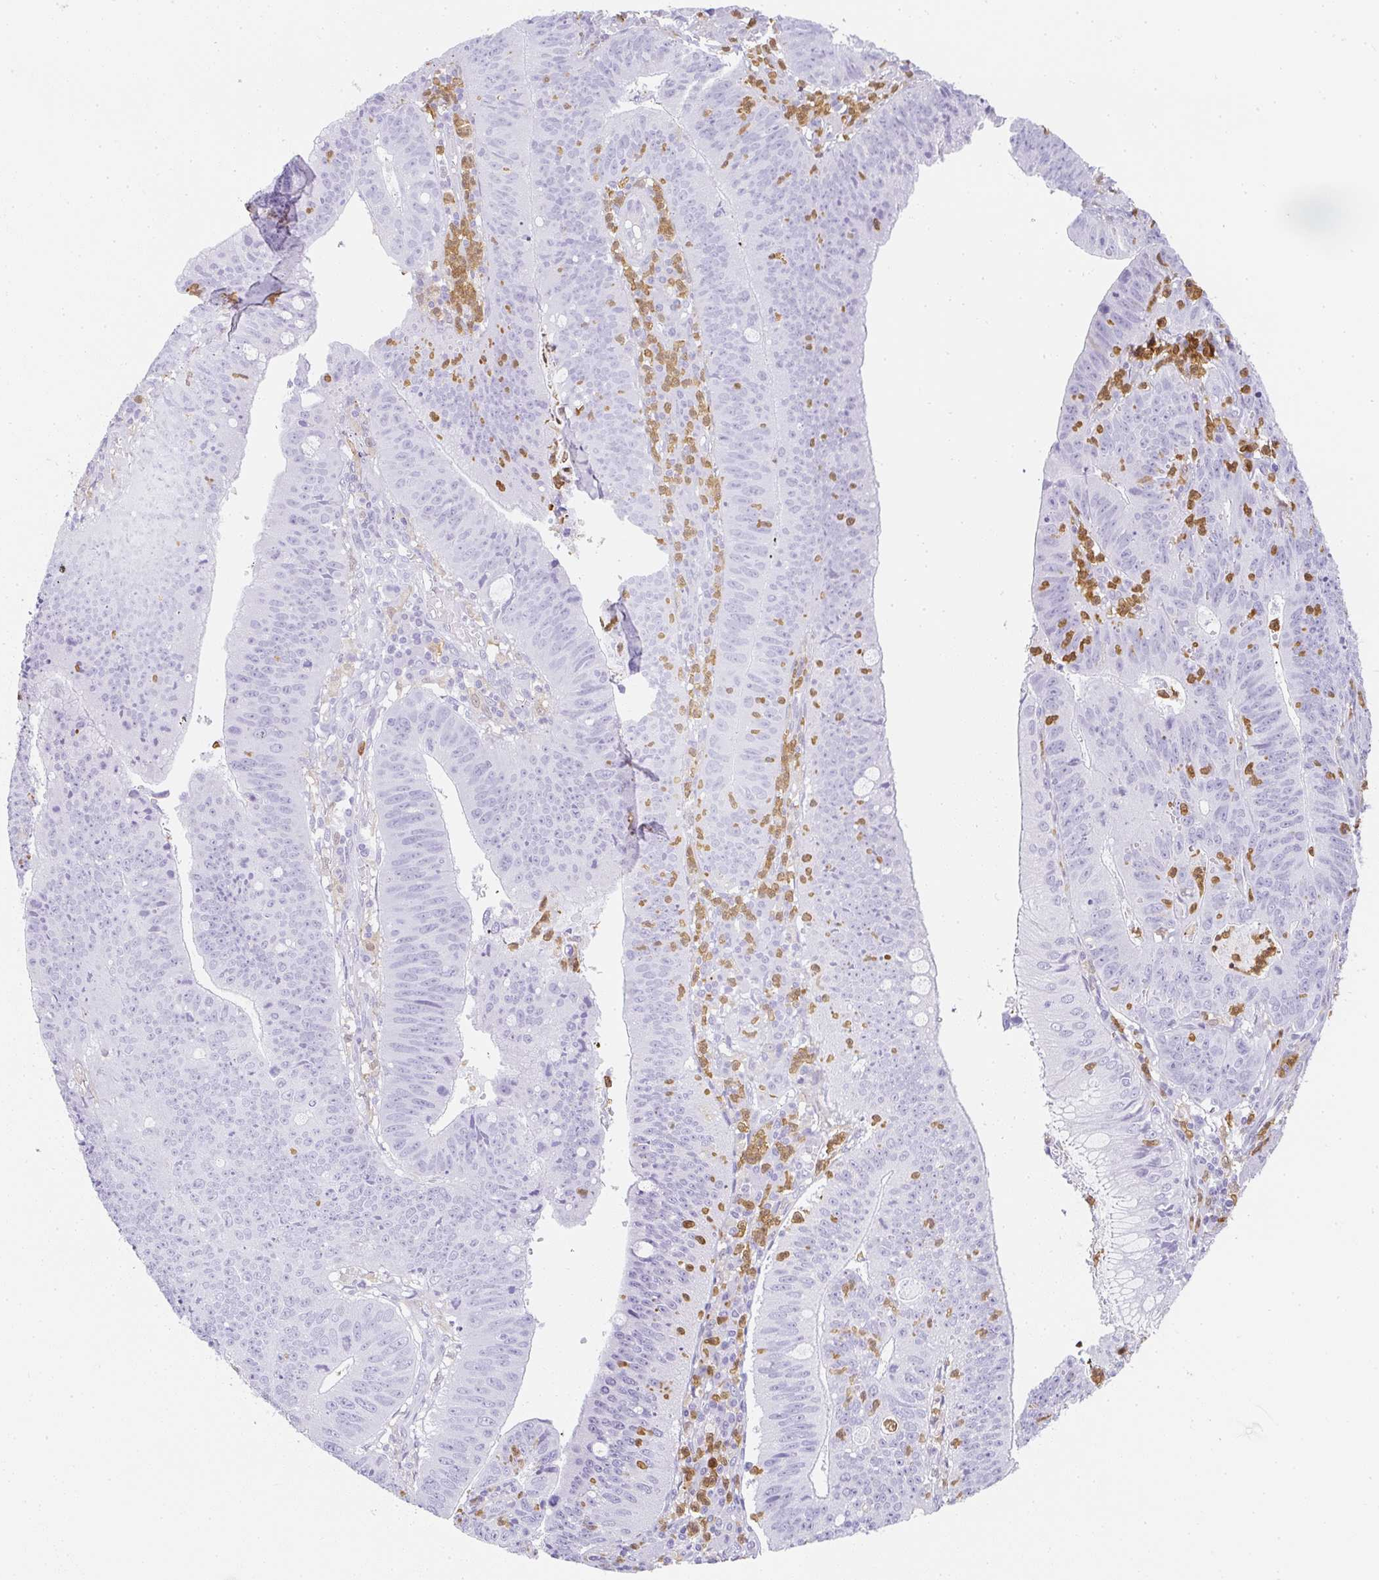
{"staining": {"intensity": "negative", "quantity": "none", "location": "none"}, "tissue": "stomach cancer", "cell_type": "Tumor cells", "image_type": "cancer", "snomed": [{"axis": "morphology", "description": "Adenocarcinoma, NOS"}, {"axis": "topography", "description": "Stomach"}], "caption": "DAB immunohistochemical staining of human adenocarcinoma (stomach) displays no significant positivity in tumor cells. Nuclei are stained in blue.", "gene": "HK3", "patient": {"sex": "male", "age": 59}}